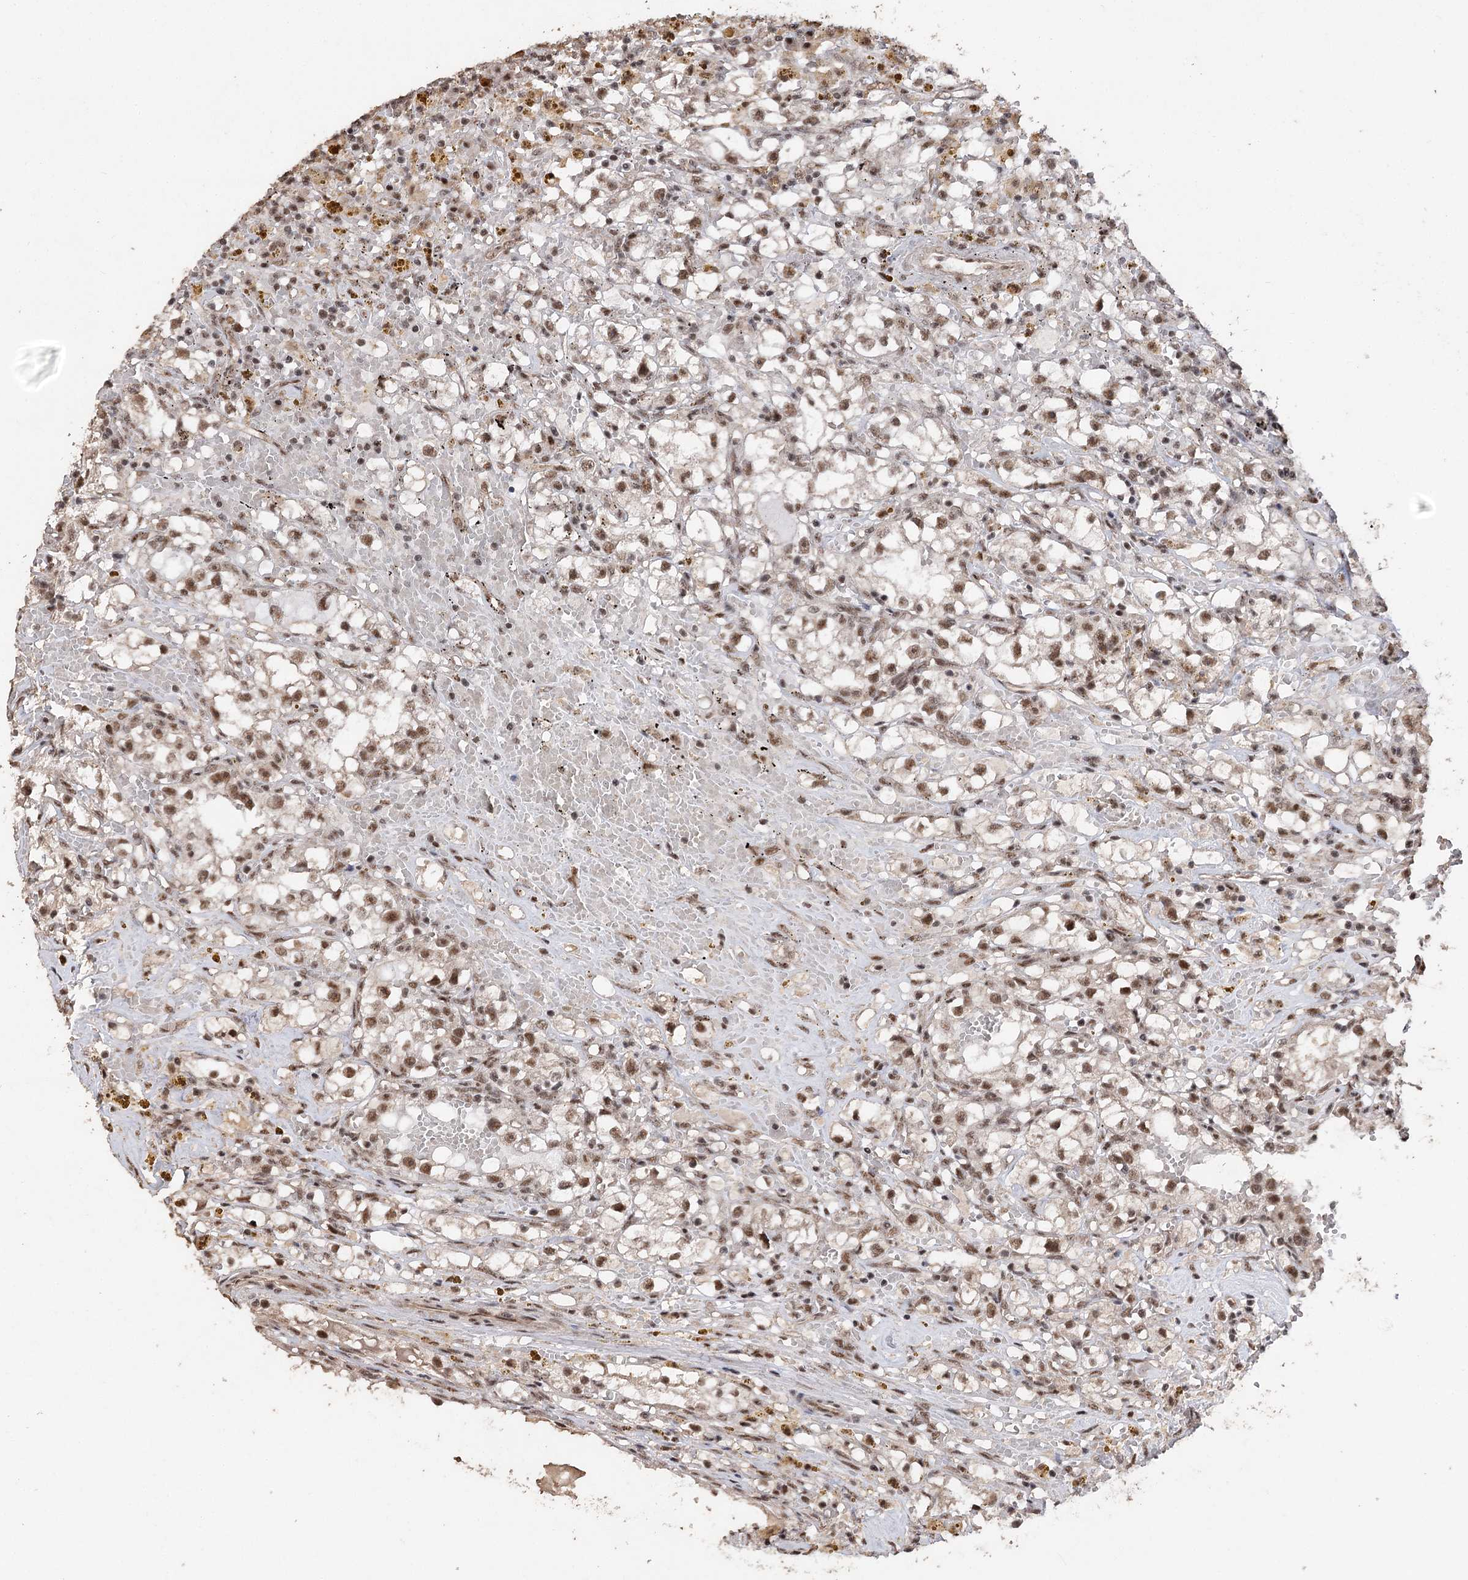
{"staining": {"intensity": "moderate", "quantity": ">75%", "location": "nuclear"}, "tissue": "renal cancer", "cell_type": "Tumor cells", "image_type": "cancer", "snomed": [{"axis": "morphology", "description": "Adenocarcinoma, NOS"}, {"axis": "topography", "description": "Kidney"}], "caption": "Protein expression analysis of adenocarcinoma (renal) exhibits moderate nuclear expression in approximately >75% of tumor cells. The staining was performed using DAB (3,3'-diaminobenzidine) to visualize the protein expression in brown, while the nuclei were stained in blue with hematoxylin (Magnification: 20x).", "gene": "U2SURP", "patient": {"sex": "male", "age": 56}}